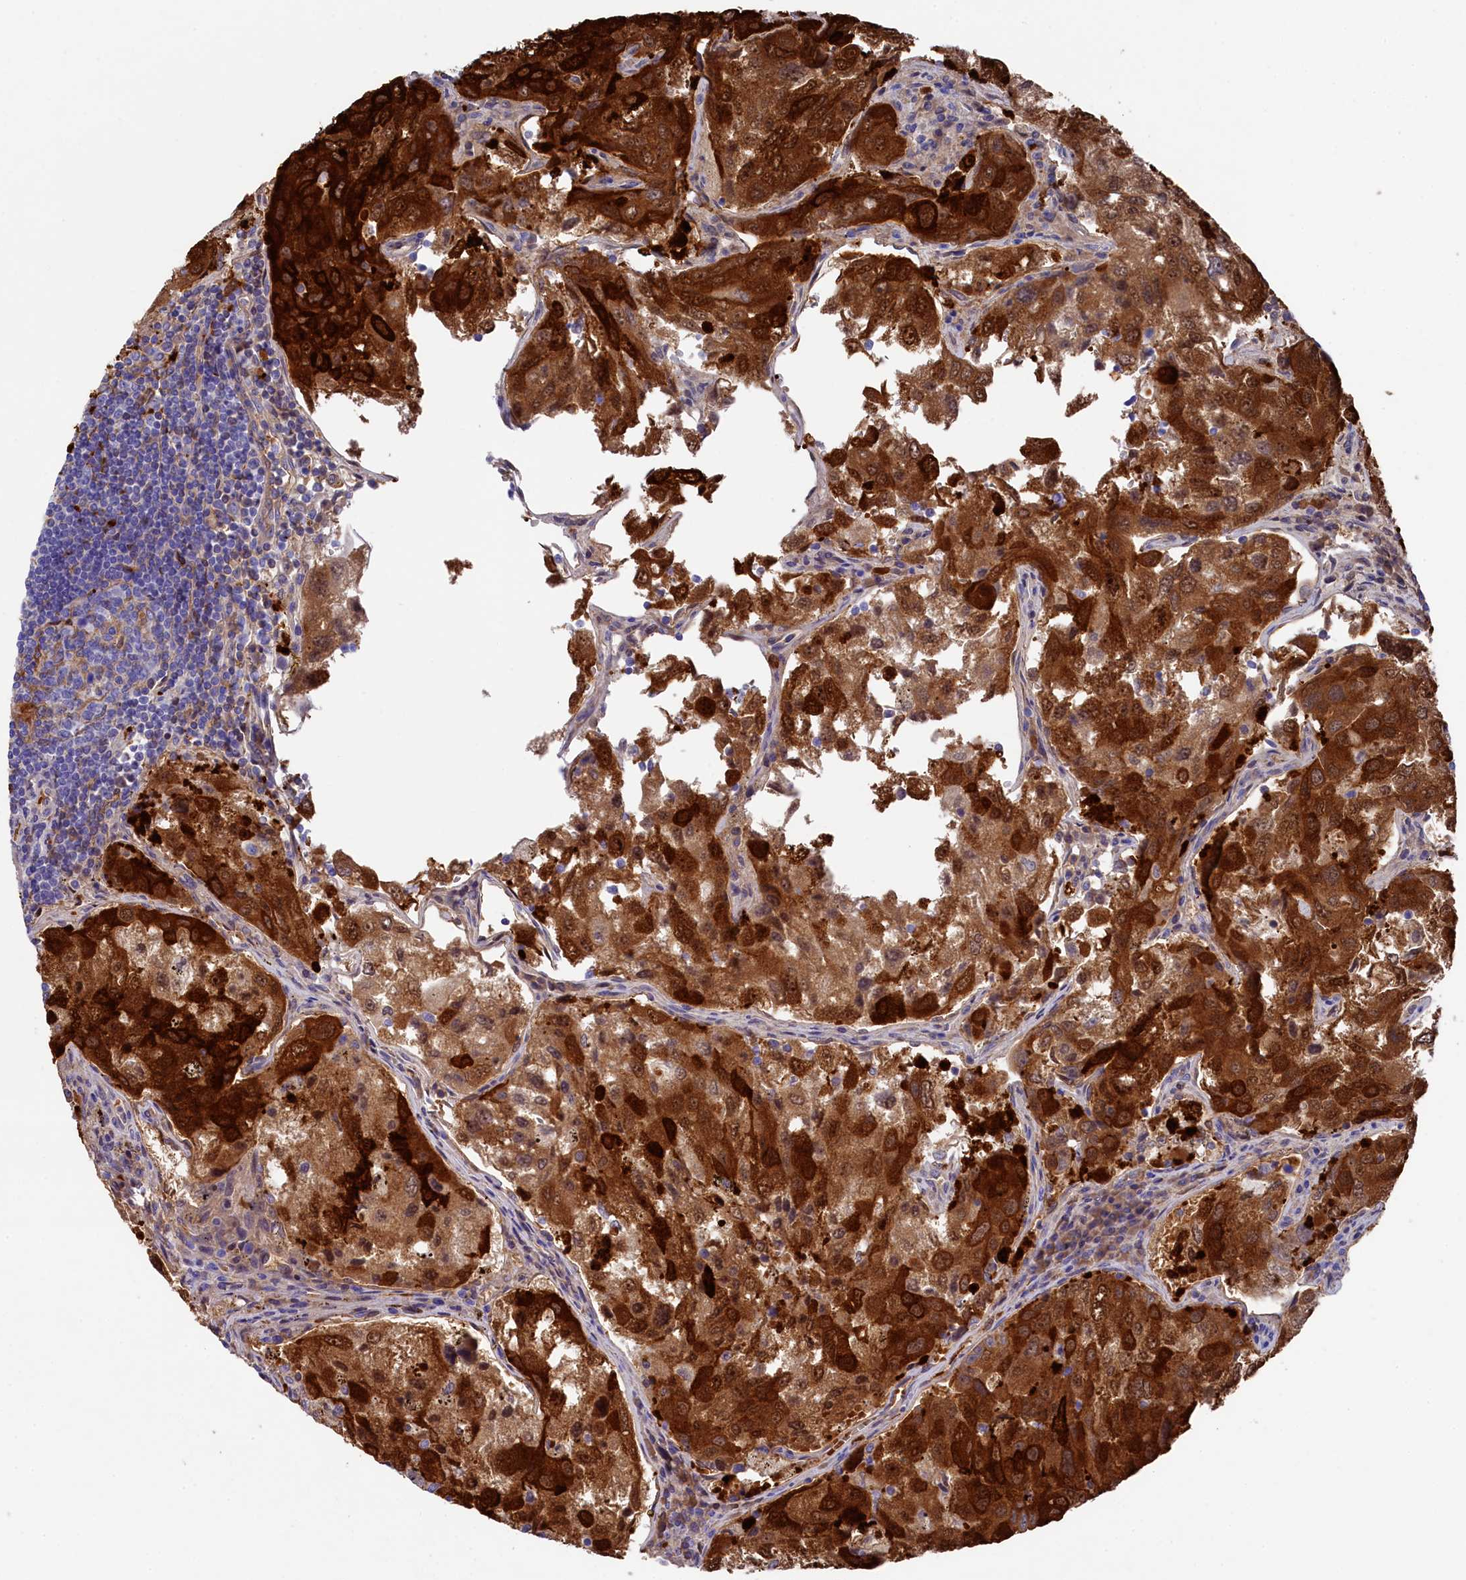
{"staining": {"intensity": "strong", "quantity": ">75%", "location": "cytoplasmic/membranous,nuclear"}, "tissue": "urothelial cancer", "cell_type": "Tumor cells", "image_type": "cancer", "snomed": [{"axis": "morphology", "description": "Urothelial carcinoma, High grade"}, {"axis": "topography", "description": "Lymph node"}, {"axis": "topography", "description": "Urinary bladder"}], "caption": "Protein staining exhibits strong cytoplasmic/membranous and nuclear expression in about >75% of tumor cells in high-grade urothelial carcinoma. (DAB (3,3'-diaminobenzidine) IHC with brightfield microscopy, high magnification).", "gene": "LHFPL4", "patient": {"sex": "male", "age": 51}}